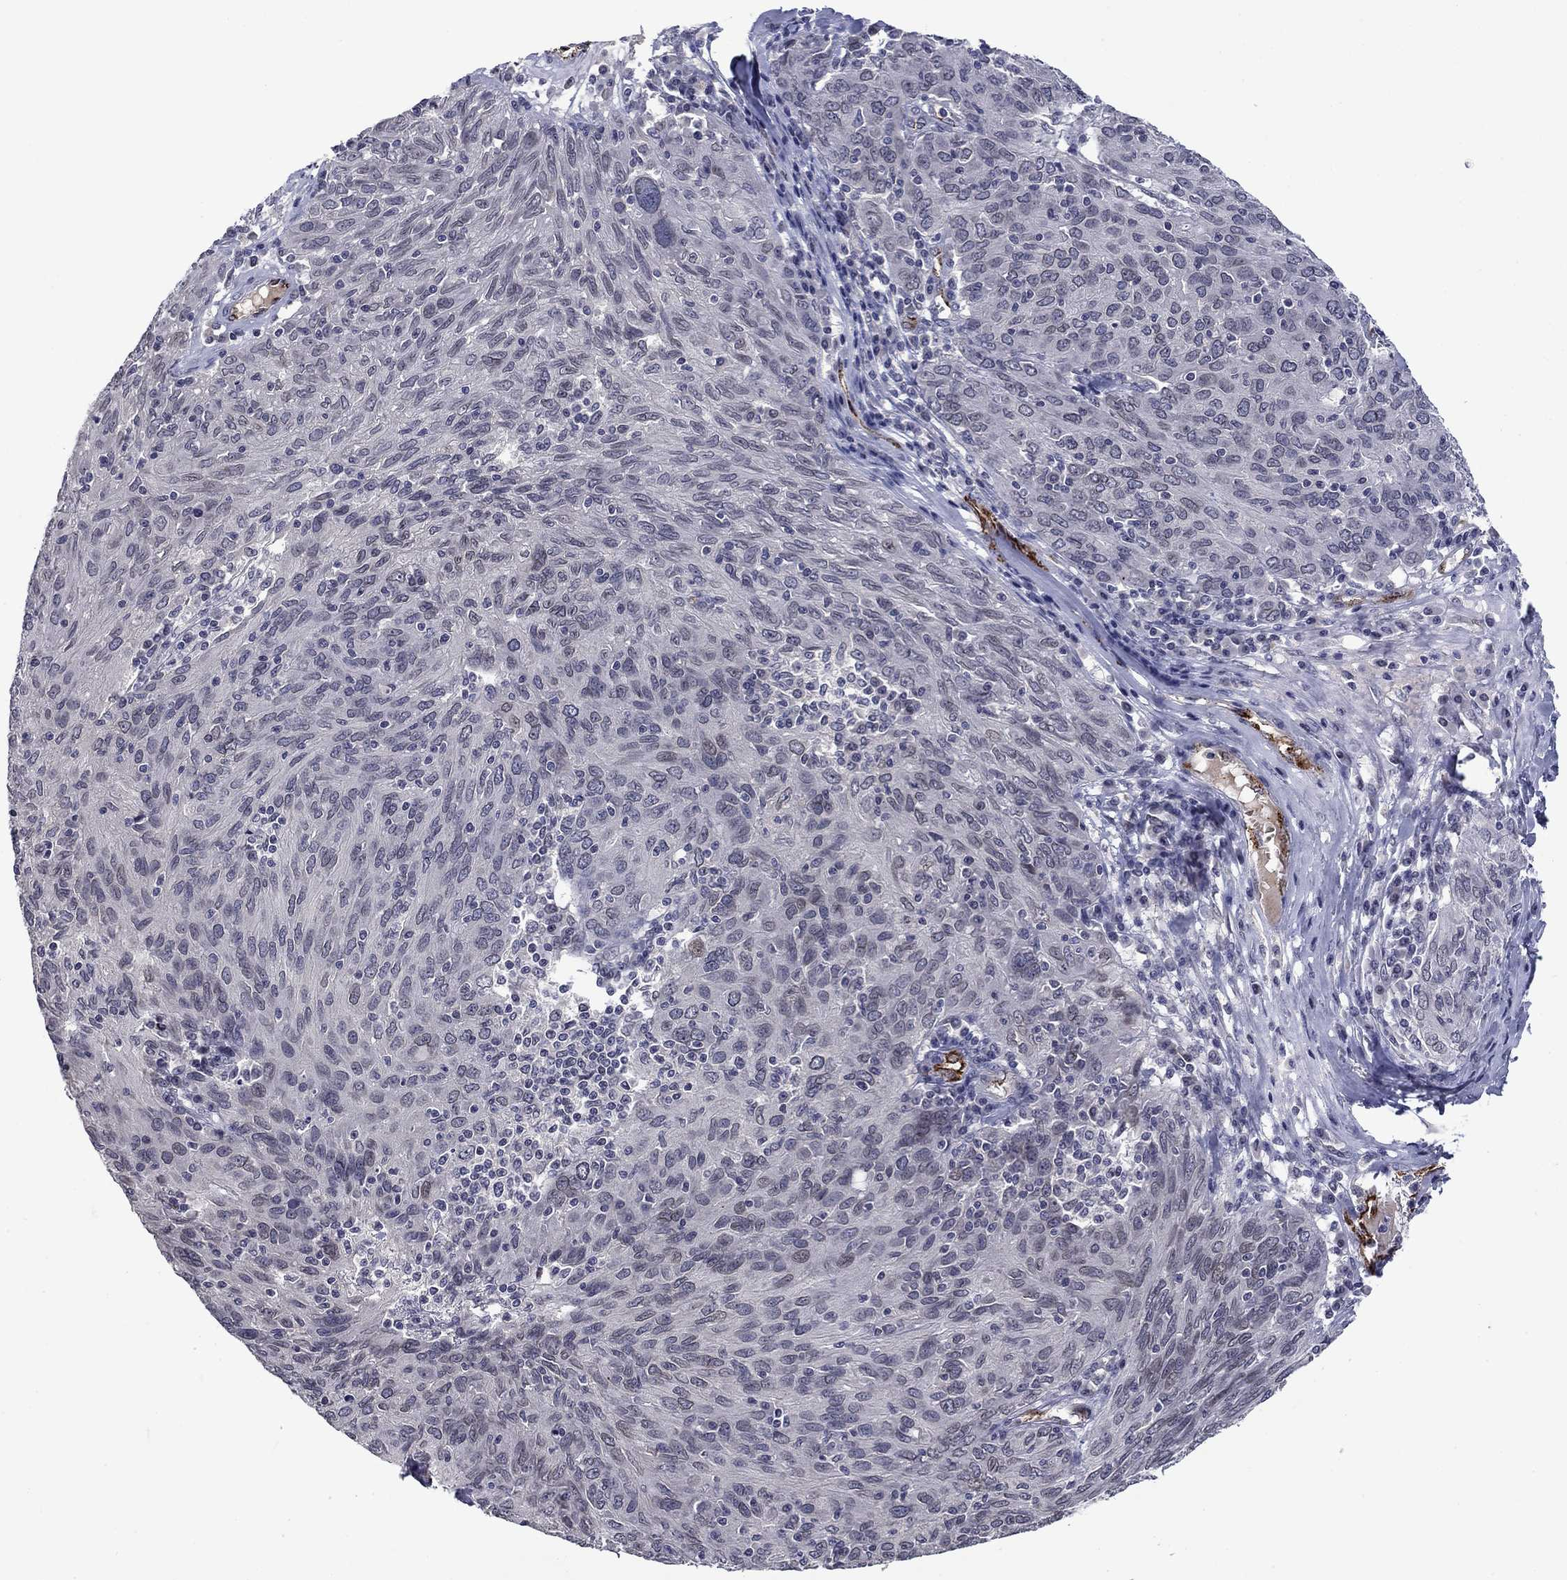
{"staining": {"intensity": "negative", "quantity": "none", "location": "none"}, "tissue": "ovarian cancer", "cell_type": "Tumor cells", "image_type": "cancer", "snomed": [{"axis": "morphology", "description": "Carcinoma, endometroid"}, {"axis": "topography", "description": "Ovary"}], "caption": "Immunohistochemistry (IHC) histopathology image of ovarian cancer (endometroid carcinoma) stained for a protein (brown), which demonstrates no expression in tumor cells.", "gene": "SLITRK1", "patient": {"sex": "female", "age": 50}}